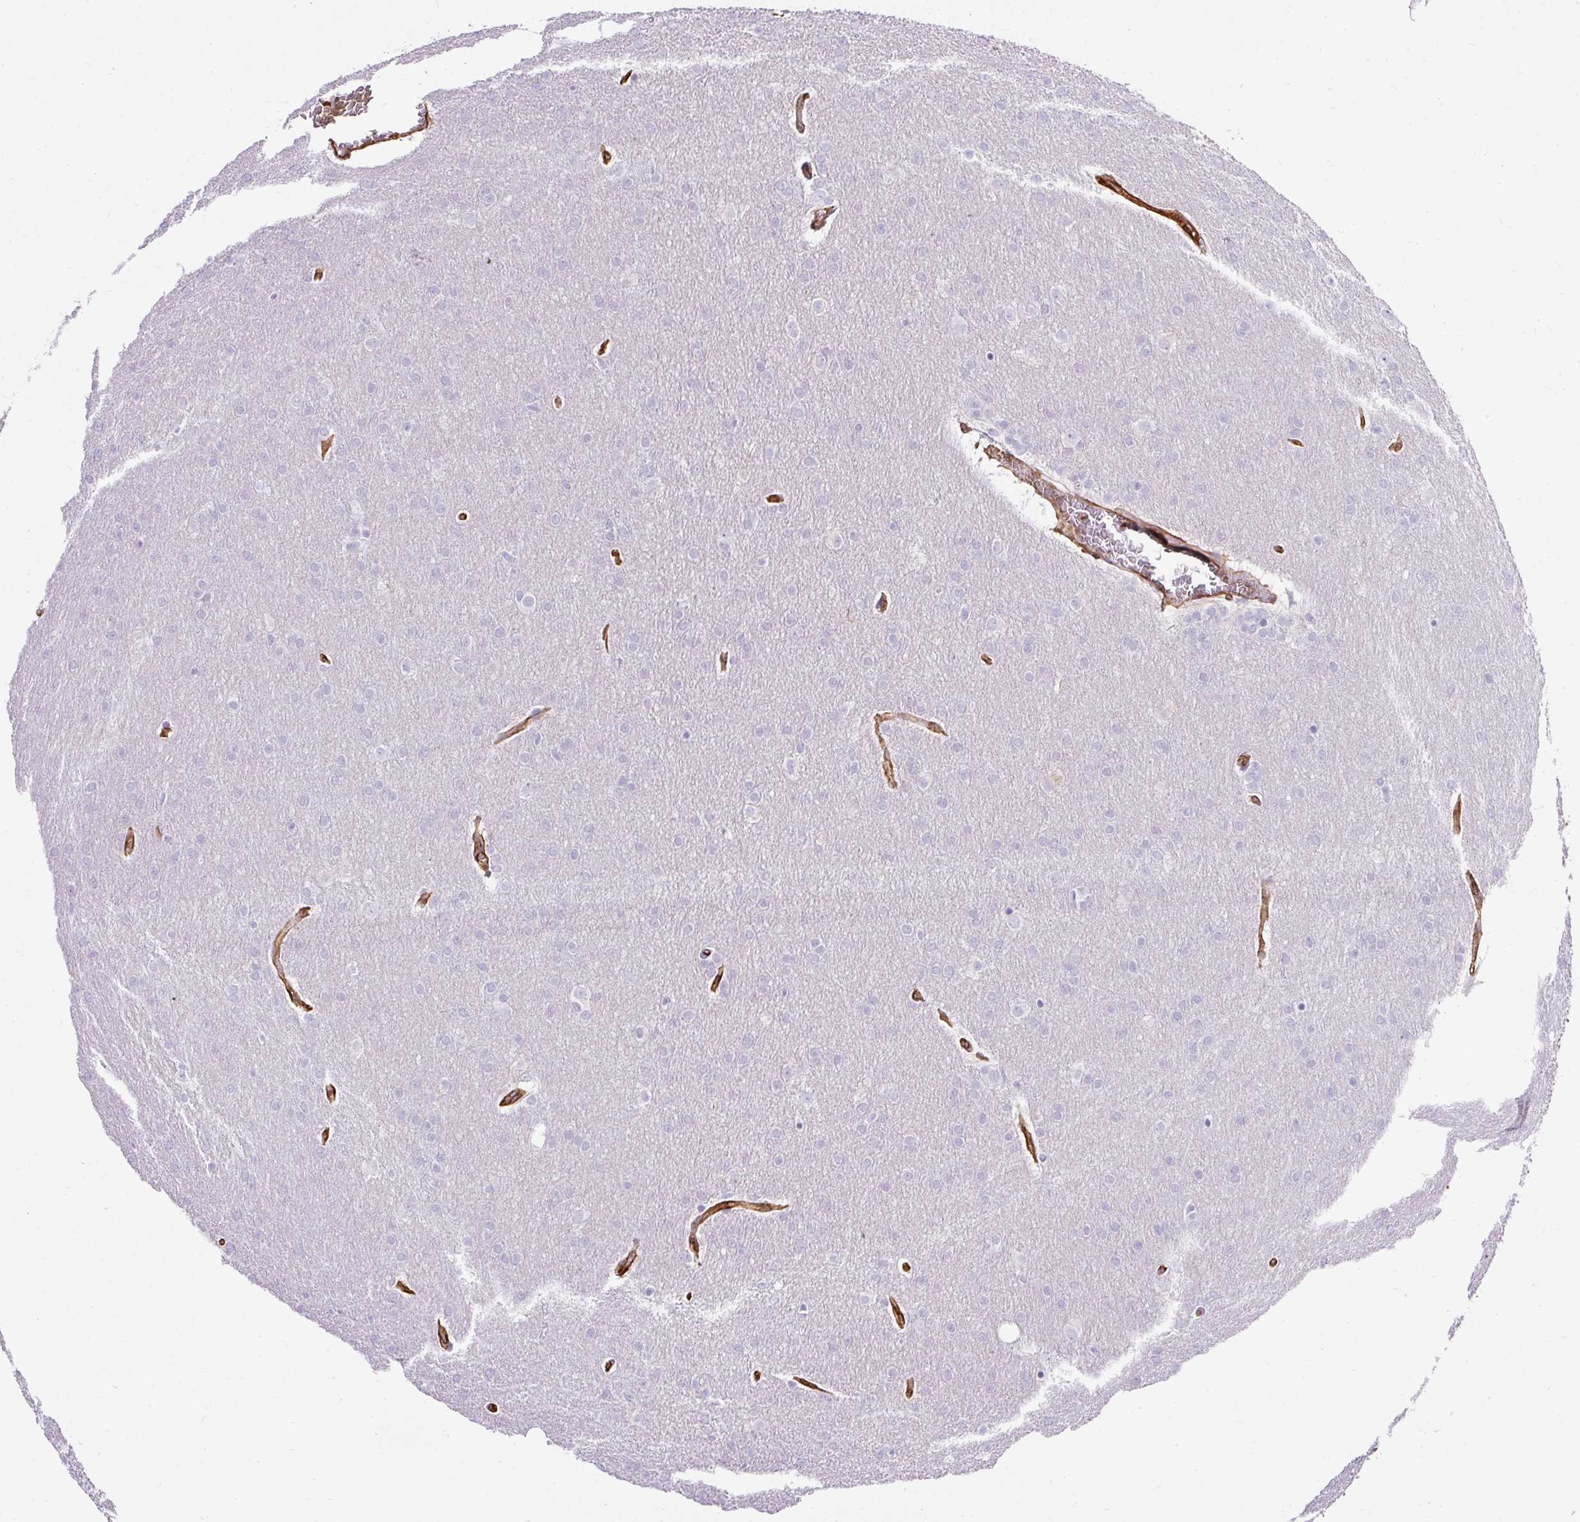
{"staining": {"intensity": "negative", "quantity": "none", "location": "none"}, "tissue": "glioma", "cell_type": "Tumor cells", "image_type": "cancer", "snomed": [{"axis": "morphology", "description": "Glioma, malignant, Low grade"}, {"axis": "topography", "description": "Brain"}], "caption": "IHC photomicrograph of human glioma stained for a protein (brown), which demonstrates no positivity in tumor cells.", "gene": "PLS1", "patient": {"sex": "female", "age": 32}}